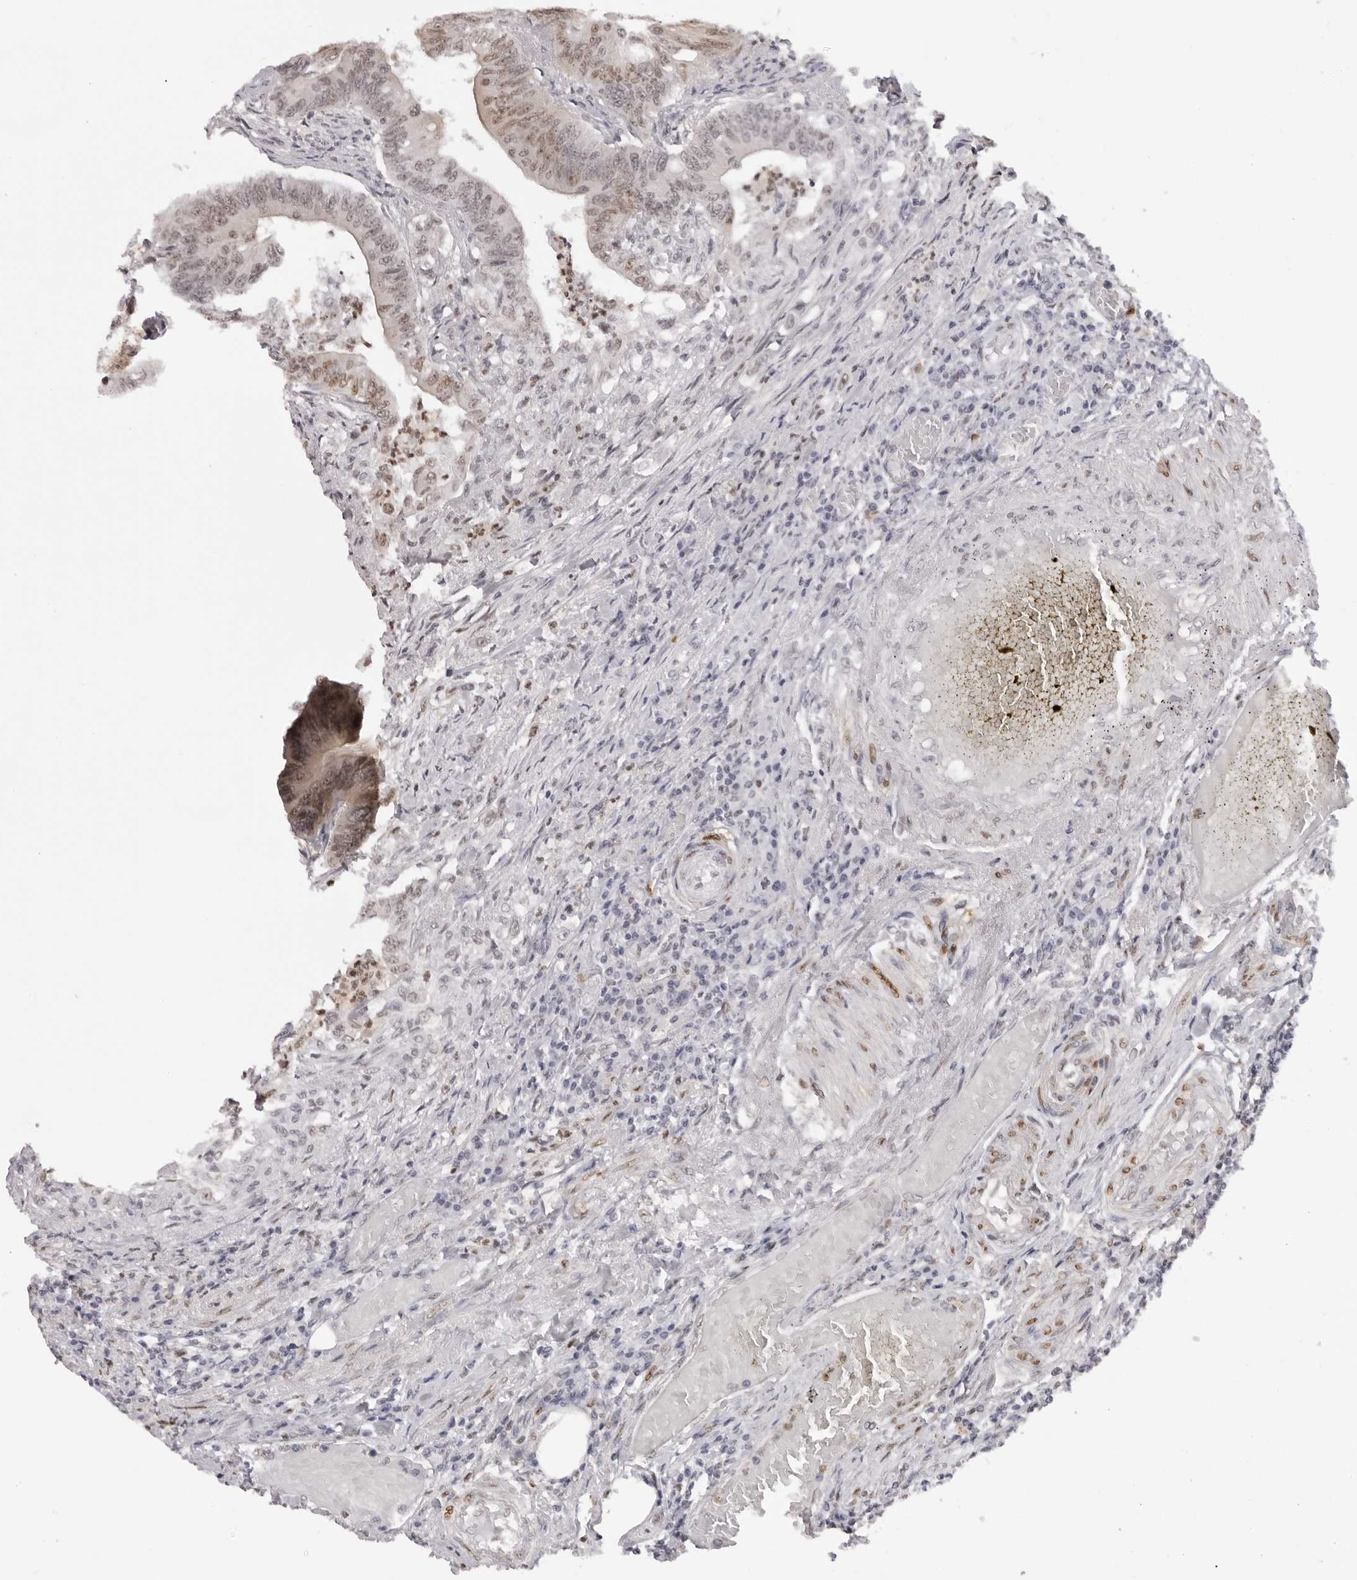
{"staining": {"intensity": "weak", "quantity": ">75%", "location": "nuclear"}, "tissue": "colorectal cancer", "cell_type": "Tumor cells", "image_type": "cancer", "snomed": [{"axis": "morphology", "description": "Adenoma, NOS"}, {"axis": "morphology", "description": "Adenocarcinoma, NOS"}, {"axis": "topography", "description": "Colon"}], "caption": "An IHC photomicrograph of tumor tissue is shown. Protein staining in brown labels weak nuclear positivity in colorectal adenoma within tumor cells.", "gene": "HSPA4", "patient": {"sex": "male", "age": 79}}